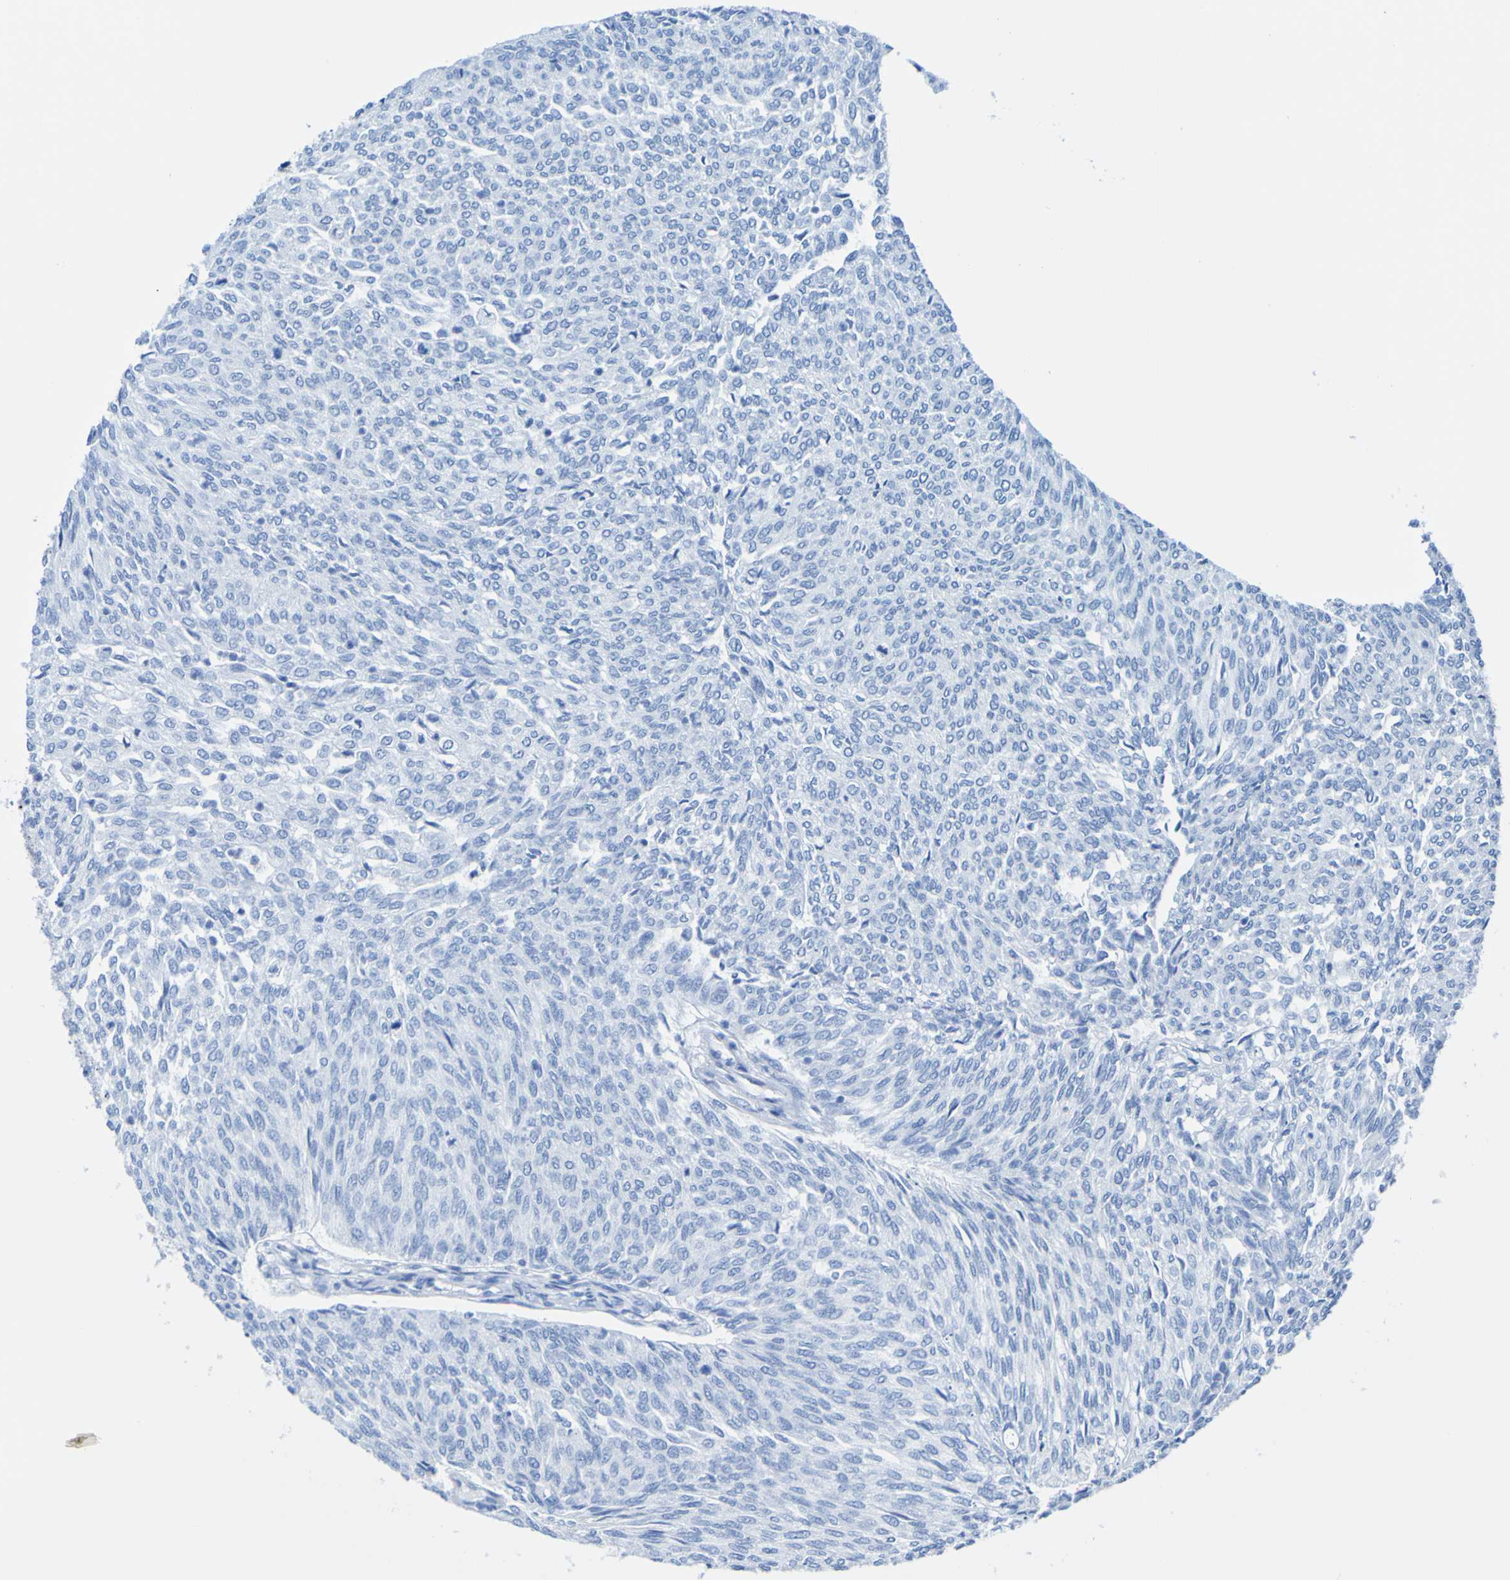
{"staining": {"intensity": "negative", "quantity": "none", "location": "none"}, "tissue": "urothelial cancer", "cell_type": "Tumor cells", "image_type": "cancer", "snomed": [{"axis": "morphology", "description": "Urothelial carcinoma, Low grade"}, {"axis": "topography", "description": "Urinary bladder"}], "caption": "The photomicrograph shows no significant staining in tumor cells of low-grade urothelial carcinoma.", "gene": "ACMSD", "patient": {"sex": "female", "age": 79}}